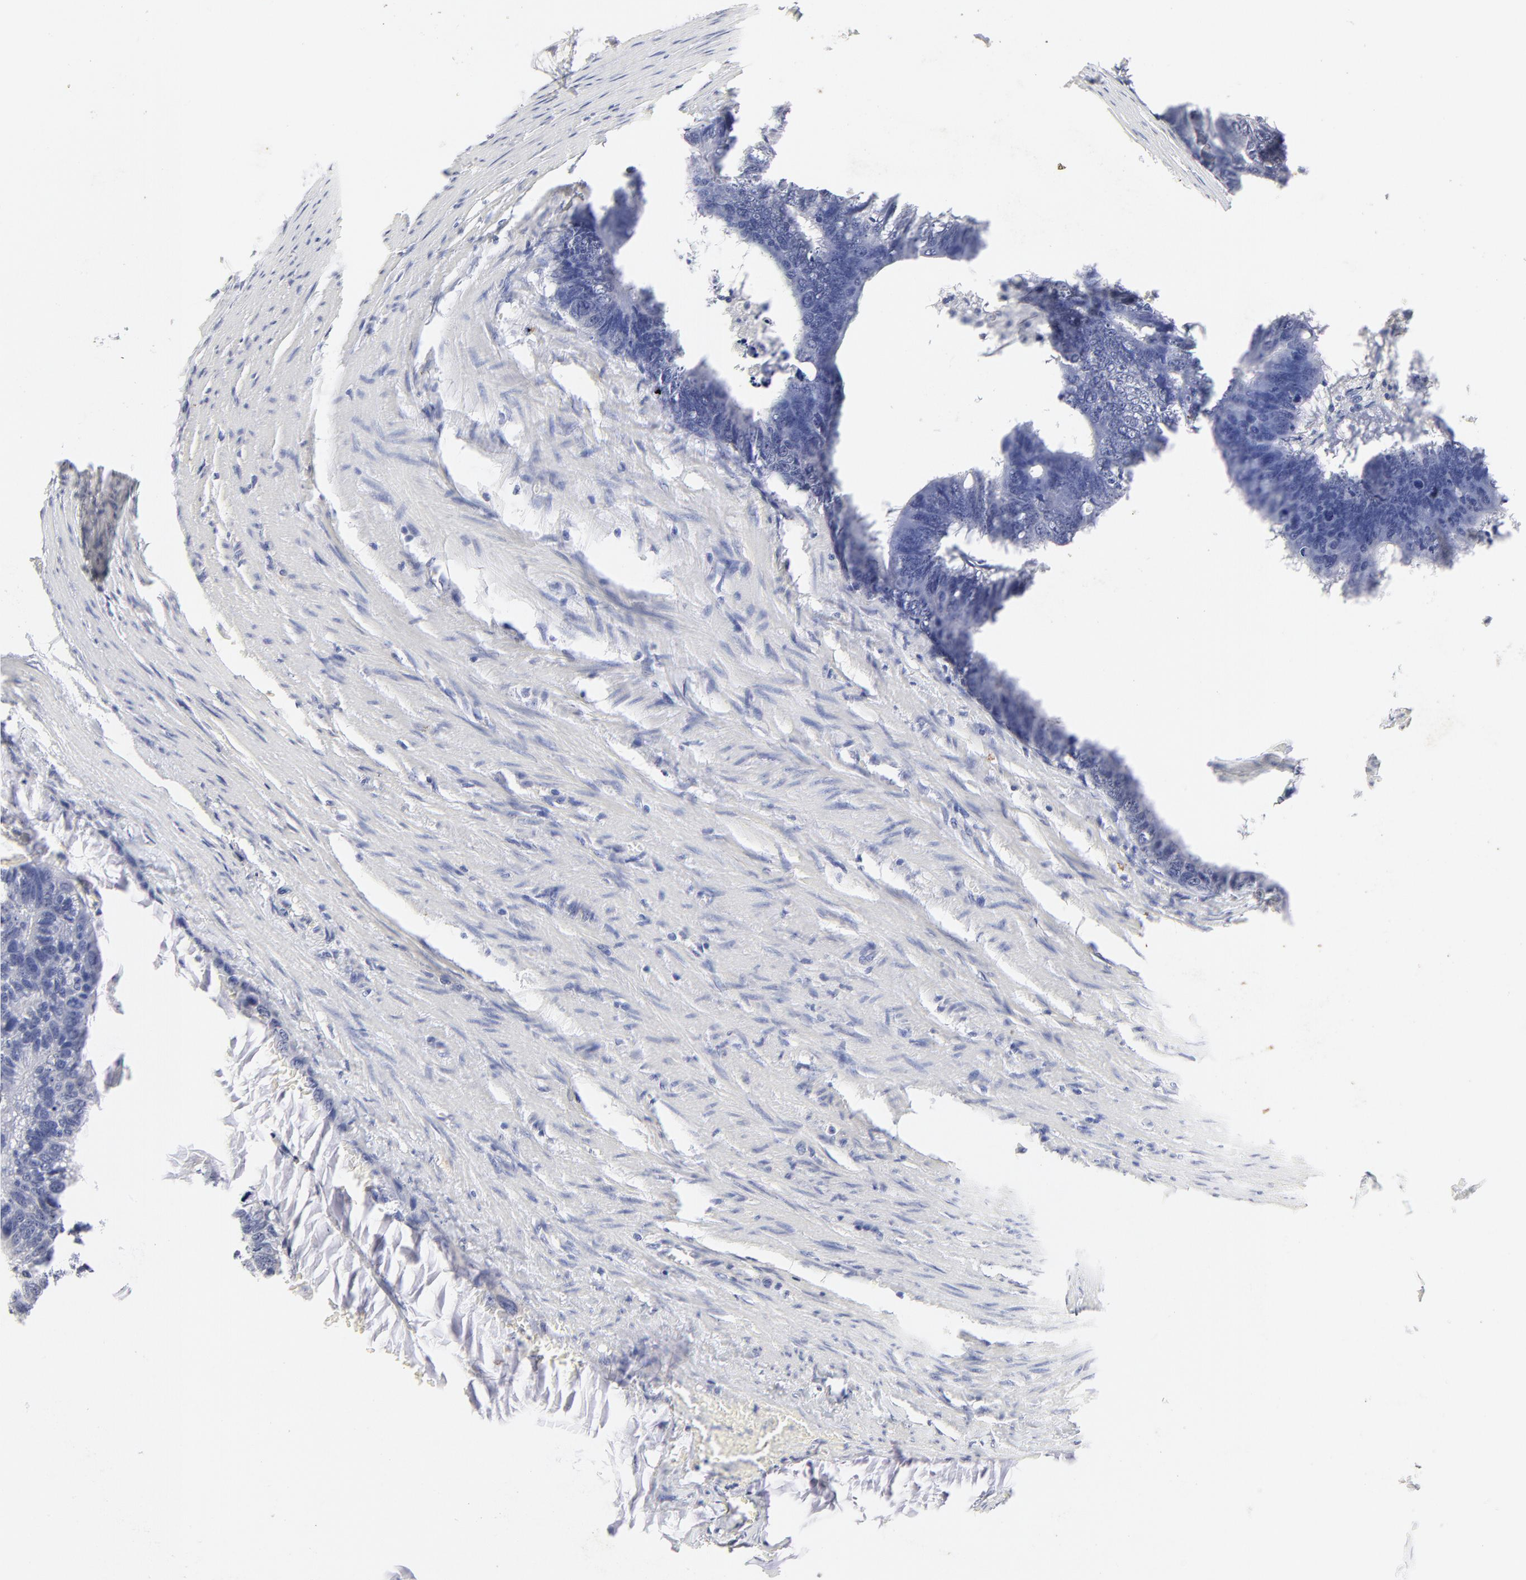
{"staining": {"intensity": "negative", "quantity": "none", "location": "none"}, "tissue": "colorectal cancer", "cell_type": "Tumor cells", "image_type": "cancer", "snomed": [{"axis": "morphology", "description": "Adenocarcinoma, NOS"}, {"axis": "topography", "description": "Colon"}], "caption": "IHC of human adenocarcinoma (colorectal) shows no positivity in tumor cells.", "gene": "ELF3", "patient": {"sex": "female", "age": 55}}